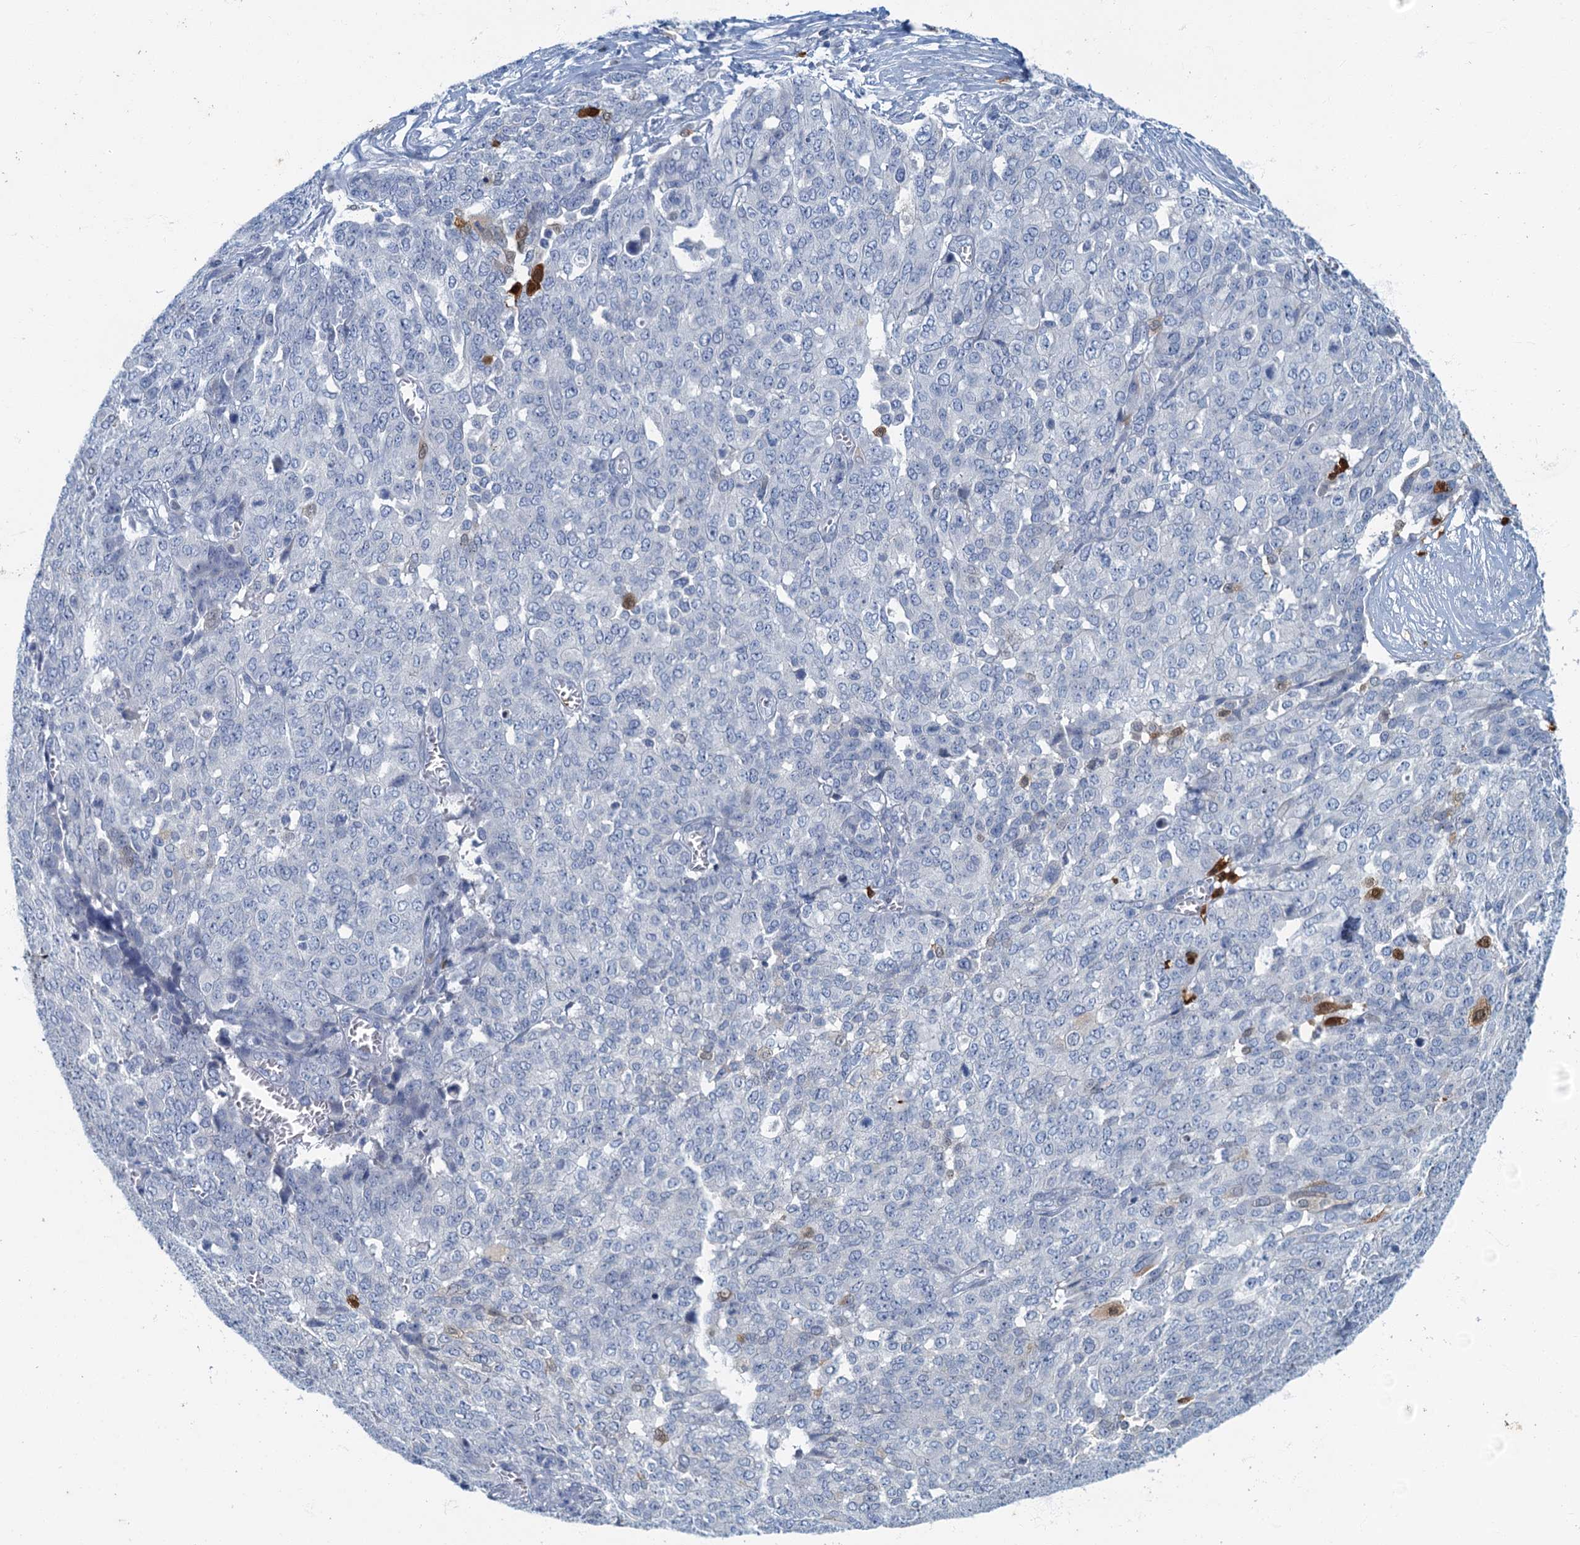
{"staining": {"intensity": "negative", "quantity": "none", "location": "none"}, "tissue": "ovarian cancer", "cell_type": "Tumor cells", "image_type": "cancer", "snomed": [{"axis": "morphology", "description": "Cystadenocarcinoma, serous, NOS"}, {"axis": "topography", "description": "Soft tissue"}, {"axis": "topography", "description": "Ovary"}], "caption": "Serous cystadenocarcinoma (ovarian) stained for a protein using immunohistochemistry (IHC) shows no positivity tumor cells.", "gene": "ANKDD1A", "patient": {"sex": "female", "age": 57}}